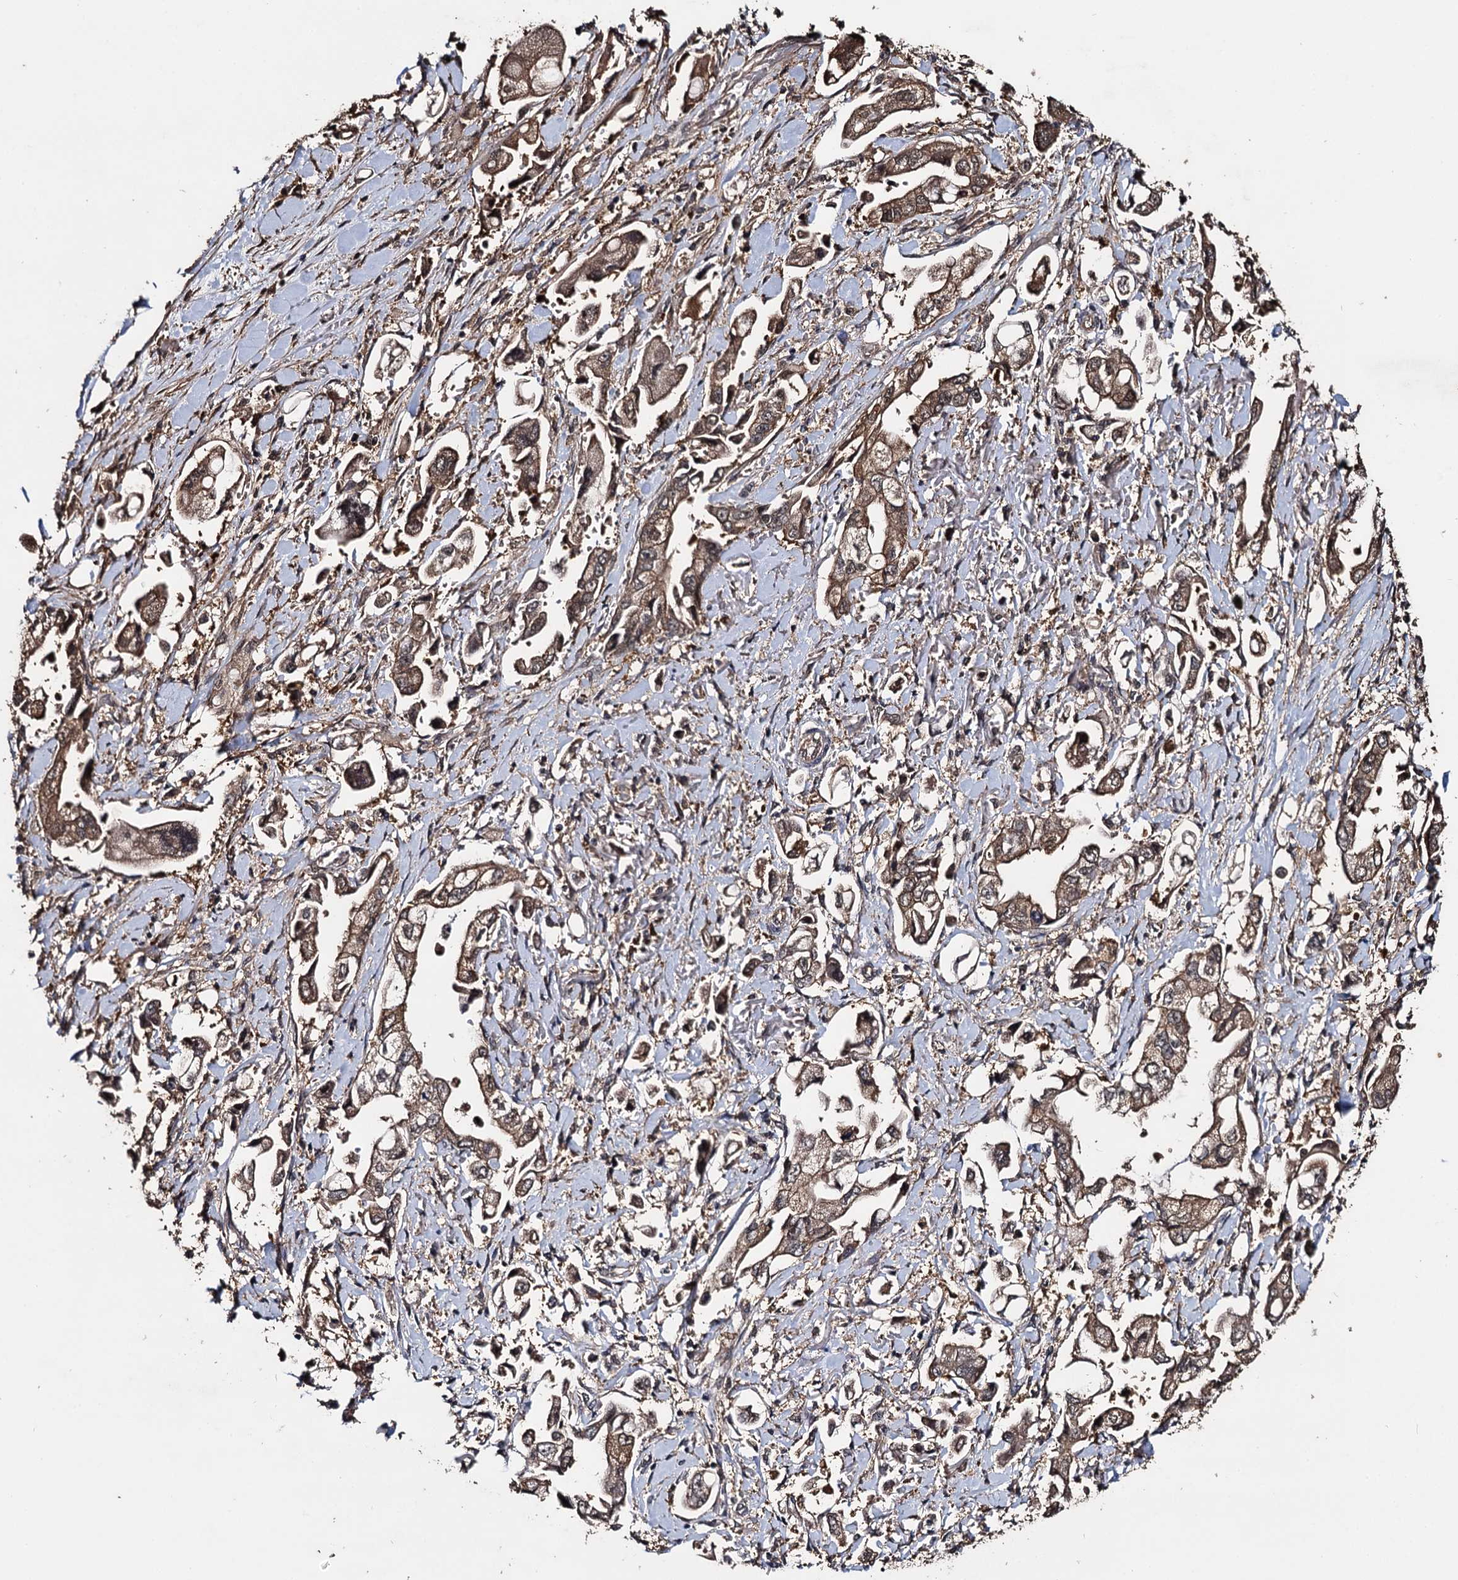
{"staining": {"intensity": "moderate", "quantity": ">75%", "location": "cytoplasmic/membranous"}, "tissue": "stomach cancer", "cell_type": "Tumor cells", "image_type": "cancer", "snomed": [{"axis": "morphology", "description": "Adenocarcinoma, NOS"}, {"axis": "topography", "description": "Stomach"}], "caption": "Immunohistochemistry photomicrograph of neoplastic tissue: human stomach adenocarcinoma stained using immunohistochemistry exhibits medium levels of moderate protein expression localized specifically in the cytoplasmic/membranous of tumor cells, appearing as a cytoplasmic/membranous brown color.", "gene": "SLC46A3", "patient": {"sex": "male", "age": 62}}